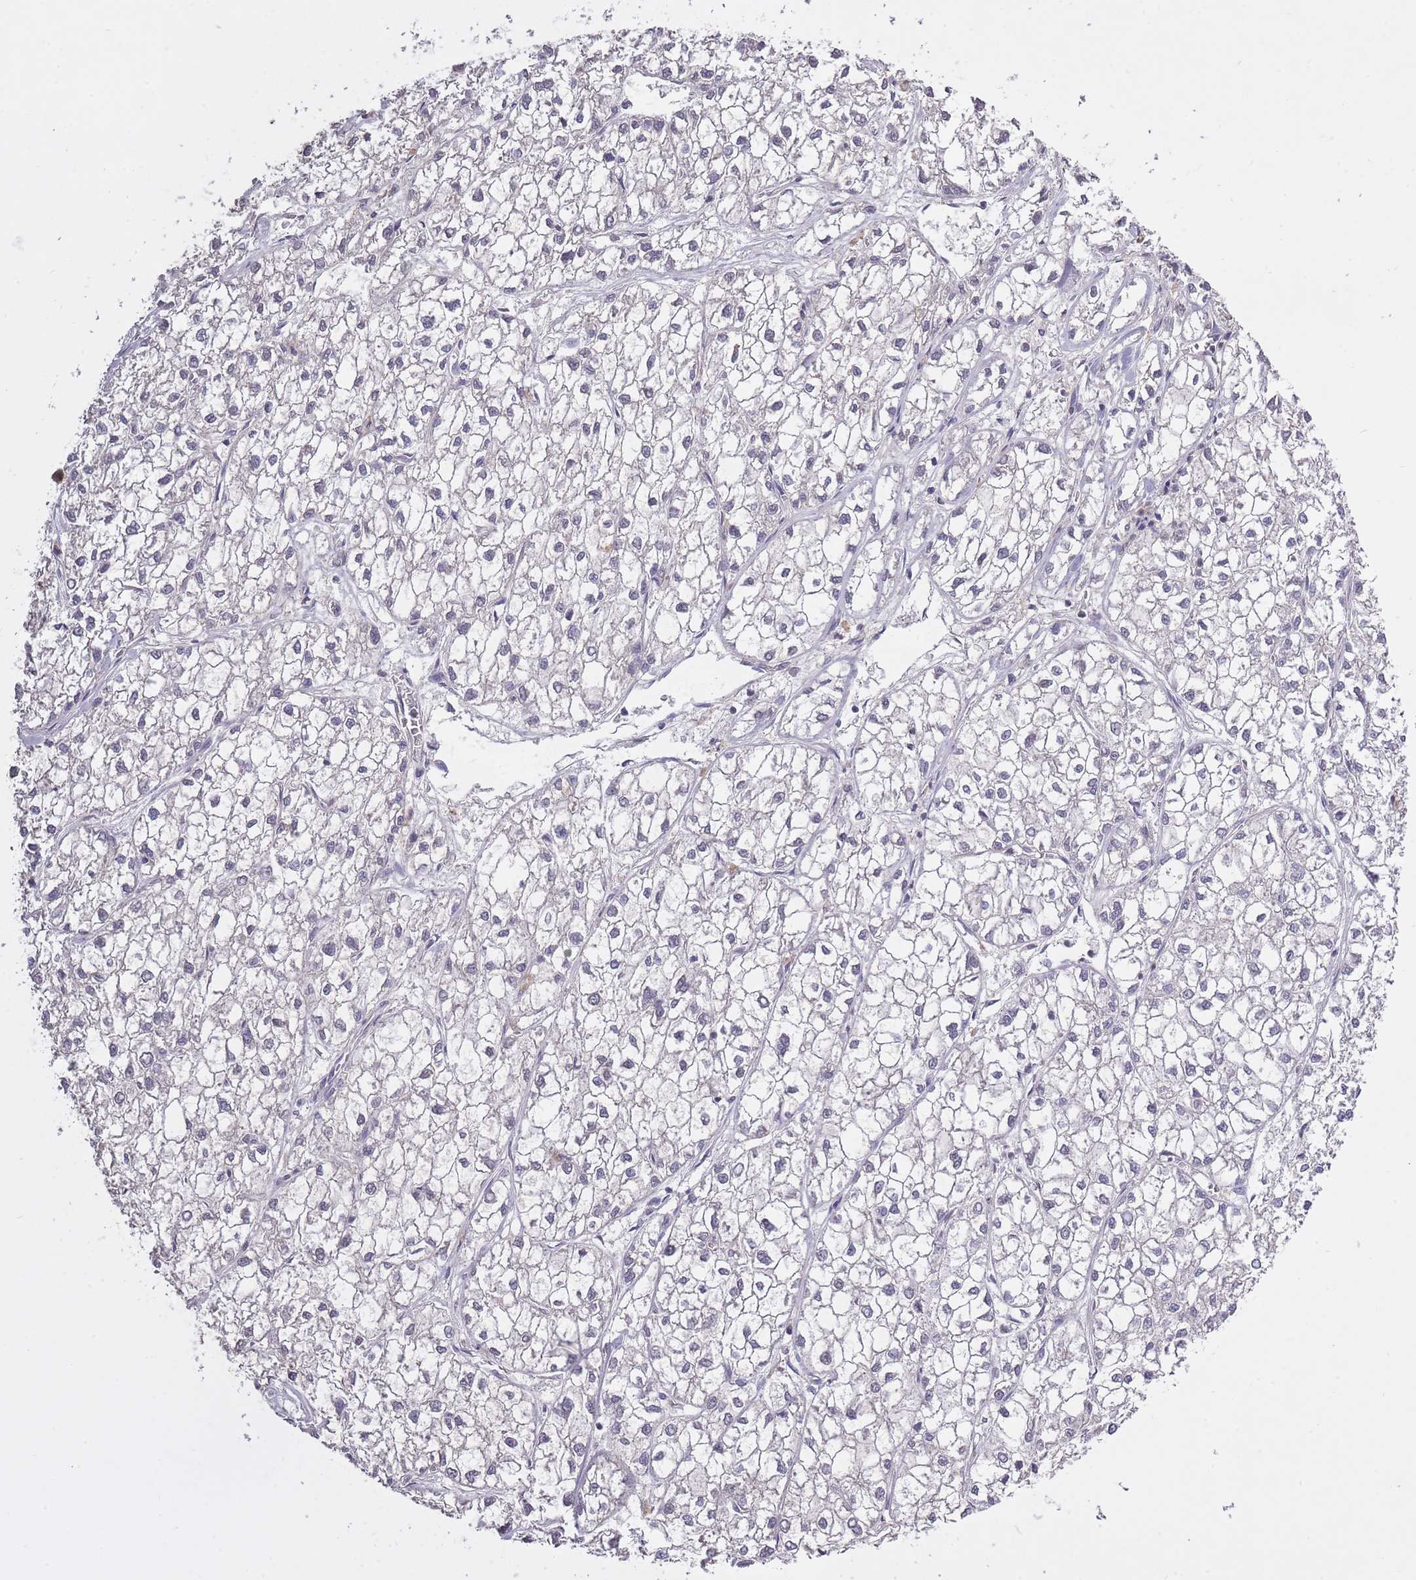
{"staining": {"intensity": "negative", "quantity": "none", "location": "none"}, "tissue": "liver cancer", "cell_type": "Tumor cells", "image_type": "cancer", "snomed": [{"axis": "morphology", "description": "Carcinoma, Hepatocellular, NOS"}, {"axis": "topography", "description": "Liver"}], "caption": "A high-resolution micrograph shows immunohistochemistry (IHC) staining of hepatocellular carcinoma (liver), which demonstrates no significant positivity in tumor cells.", "gene": "ADCYAP1R1", "patient": {"sex": "female", "age": 43}}